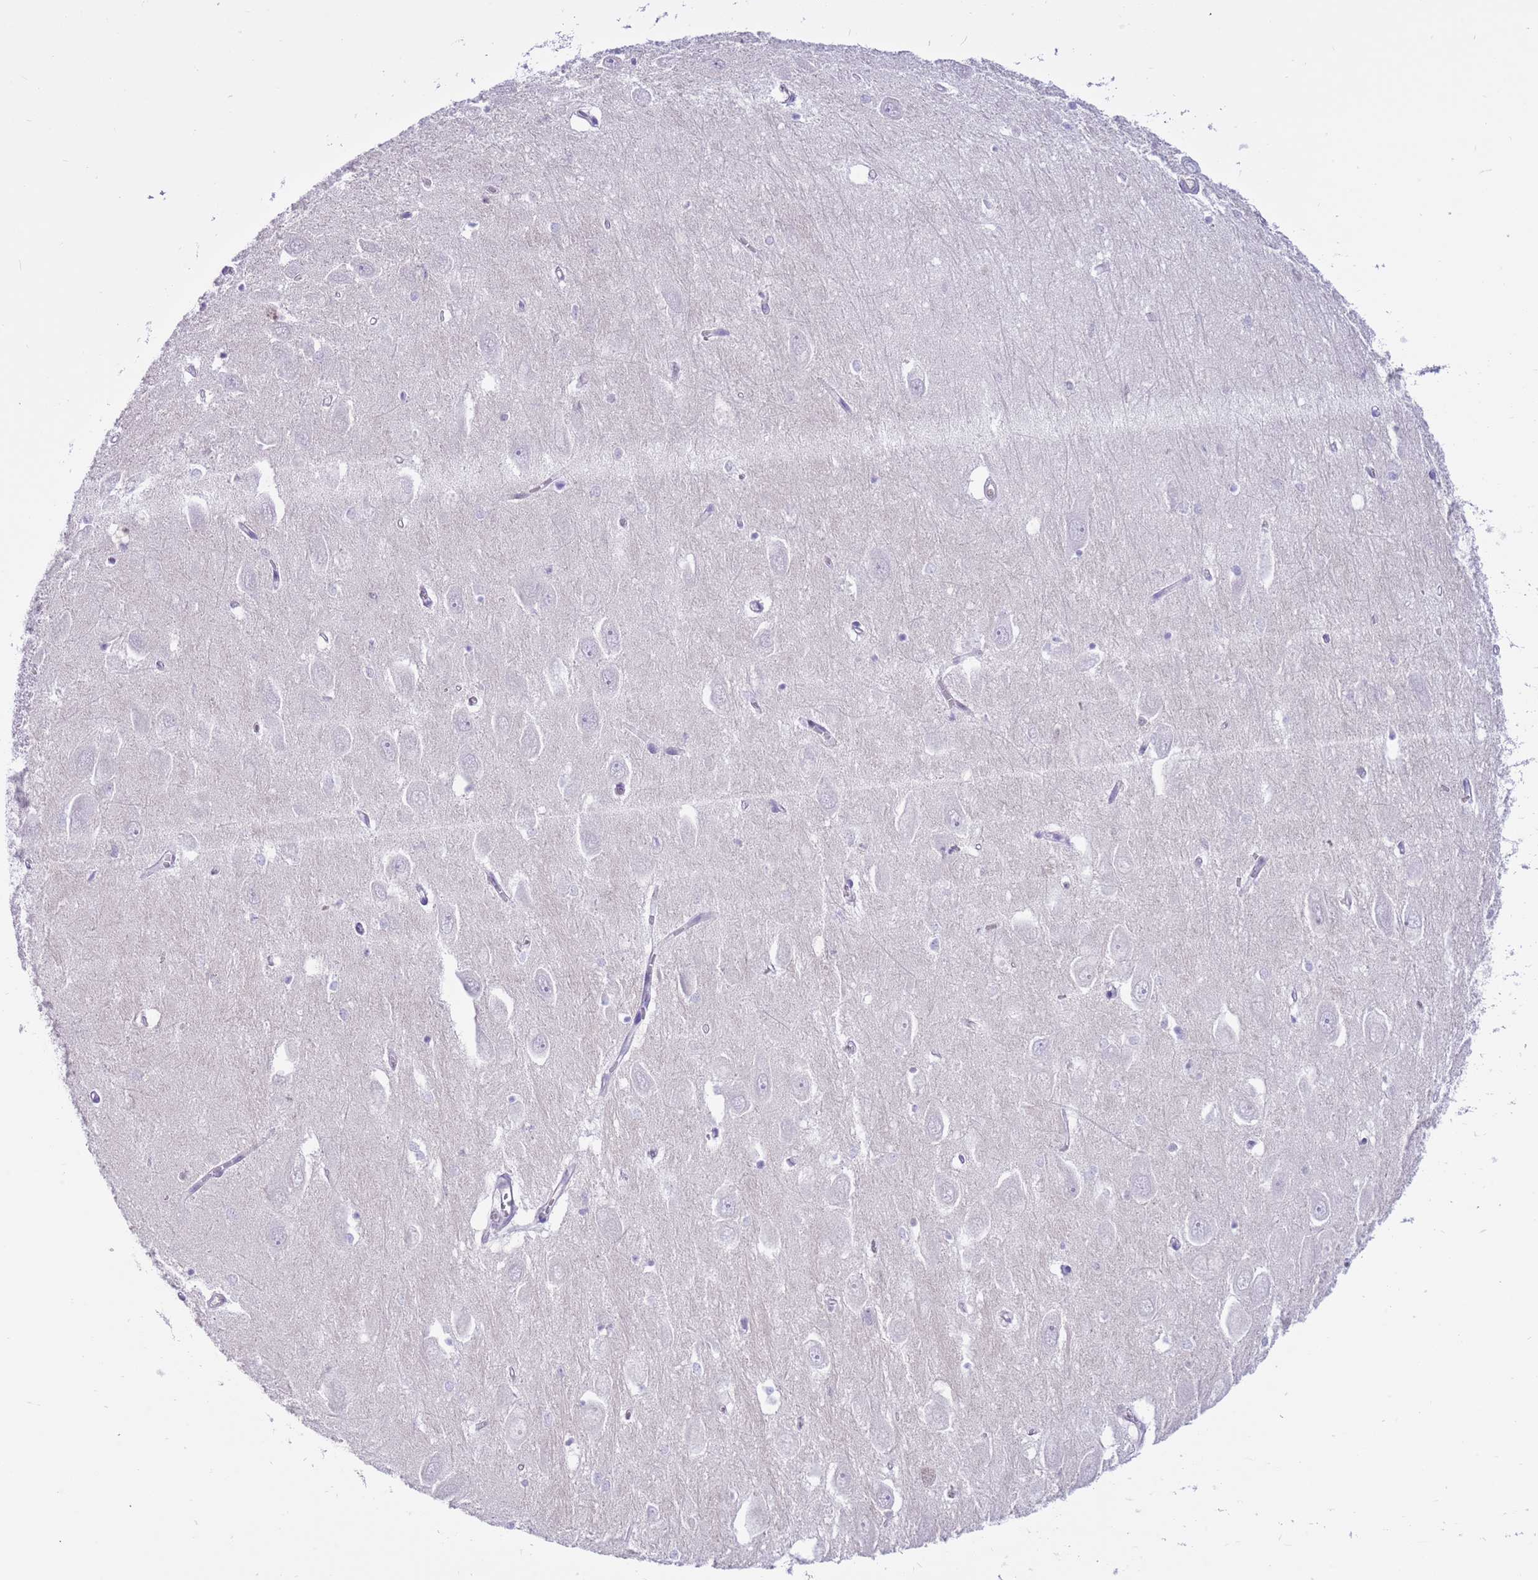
{"staining": {"intensity": "negative", "quantity": "none", "location": "none"}, "tissue": "hippocampus", "cell_type": "Glial cells", "image_type": "normal", "snomed": [{"axis": "morphology", "description": "Normal tissue, NOS"}, {"axis": "topography", "description": "Hippocampus"}], "caption": "Hippocampus stained for a protein using IHC displays no positivity glial cells.", "gene": "DDI2", "patient": {"sex": "female", "age": 64}}